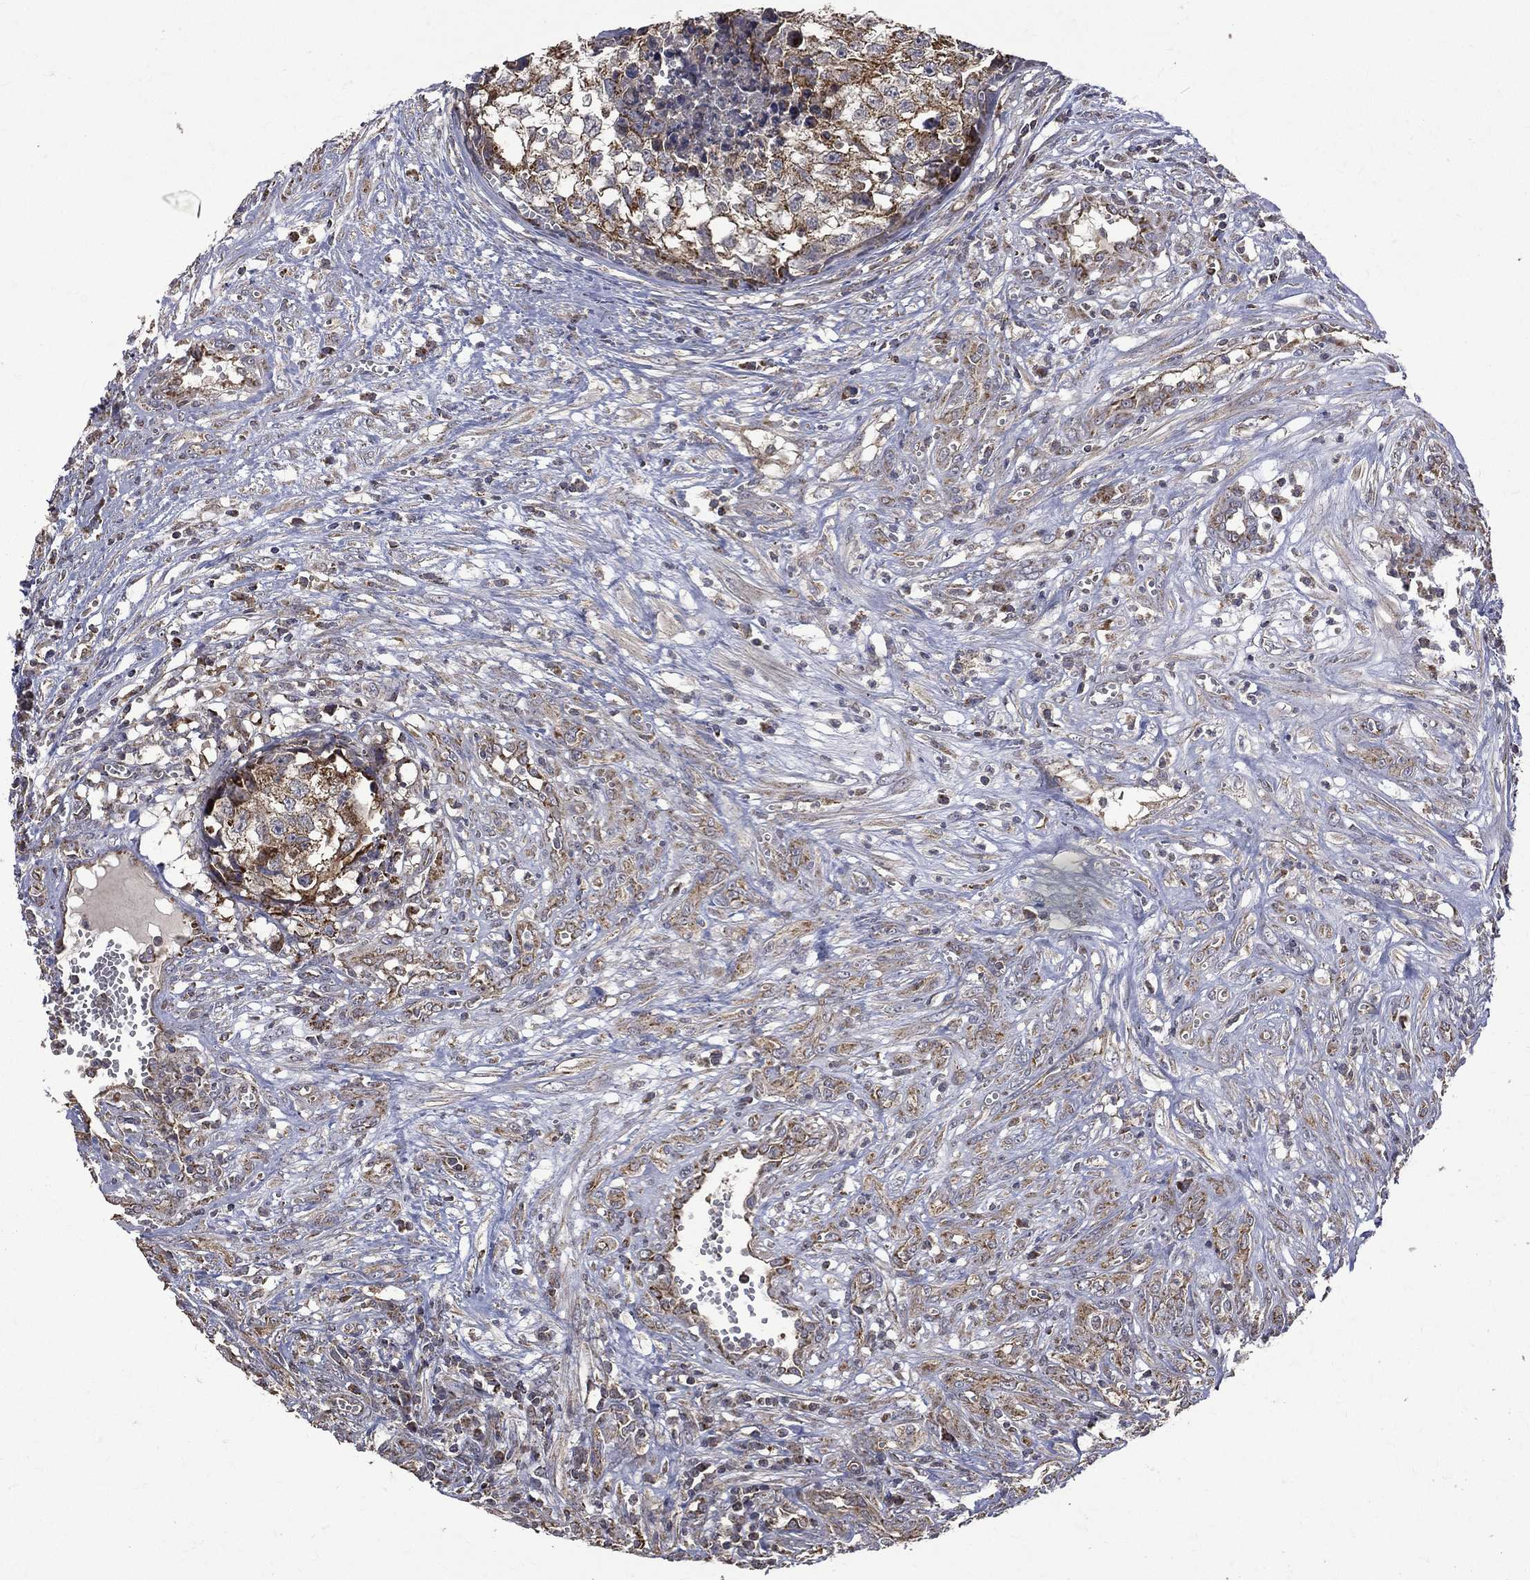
{"staining": {"intensity": "moderate", "quantity": ">75%", "location": "cytoplasmic/membranous"}, "tissue": "testis cancer", "cell_type": "Tumor cells", "image_type": "cancer", "snomed": [{"axis": "morphology", "description": "Seminoma, NOS"}, {"axis": "morphology", "description": "Carcinoma, Embryonal, NOS"}, {"axis": "topography", "description": "Testis"}], "caption": "Immunohistochemistry staining of seminoma (testis), which shows medium levels of moderate cytoplasmic/membranous expression in about >75% of tumor cells indicating moderate cytoplasmic/membranous protein staining. The staining was performed using DAB (brown) for protein detection and nuclei were counterstained in hematoxylin (blue).", "gene": "RPGR", "patient": {"sex": "male", "age": 22}}